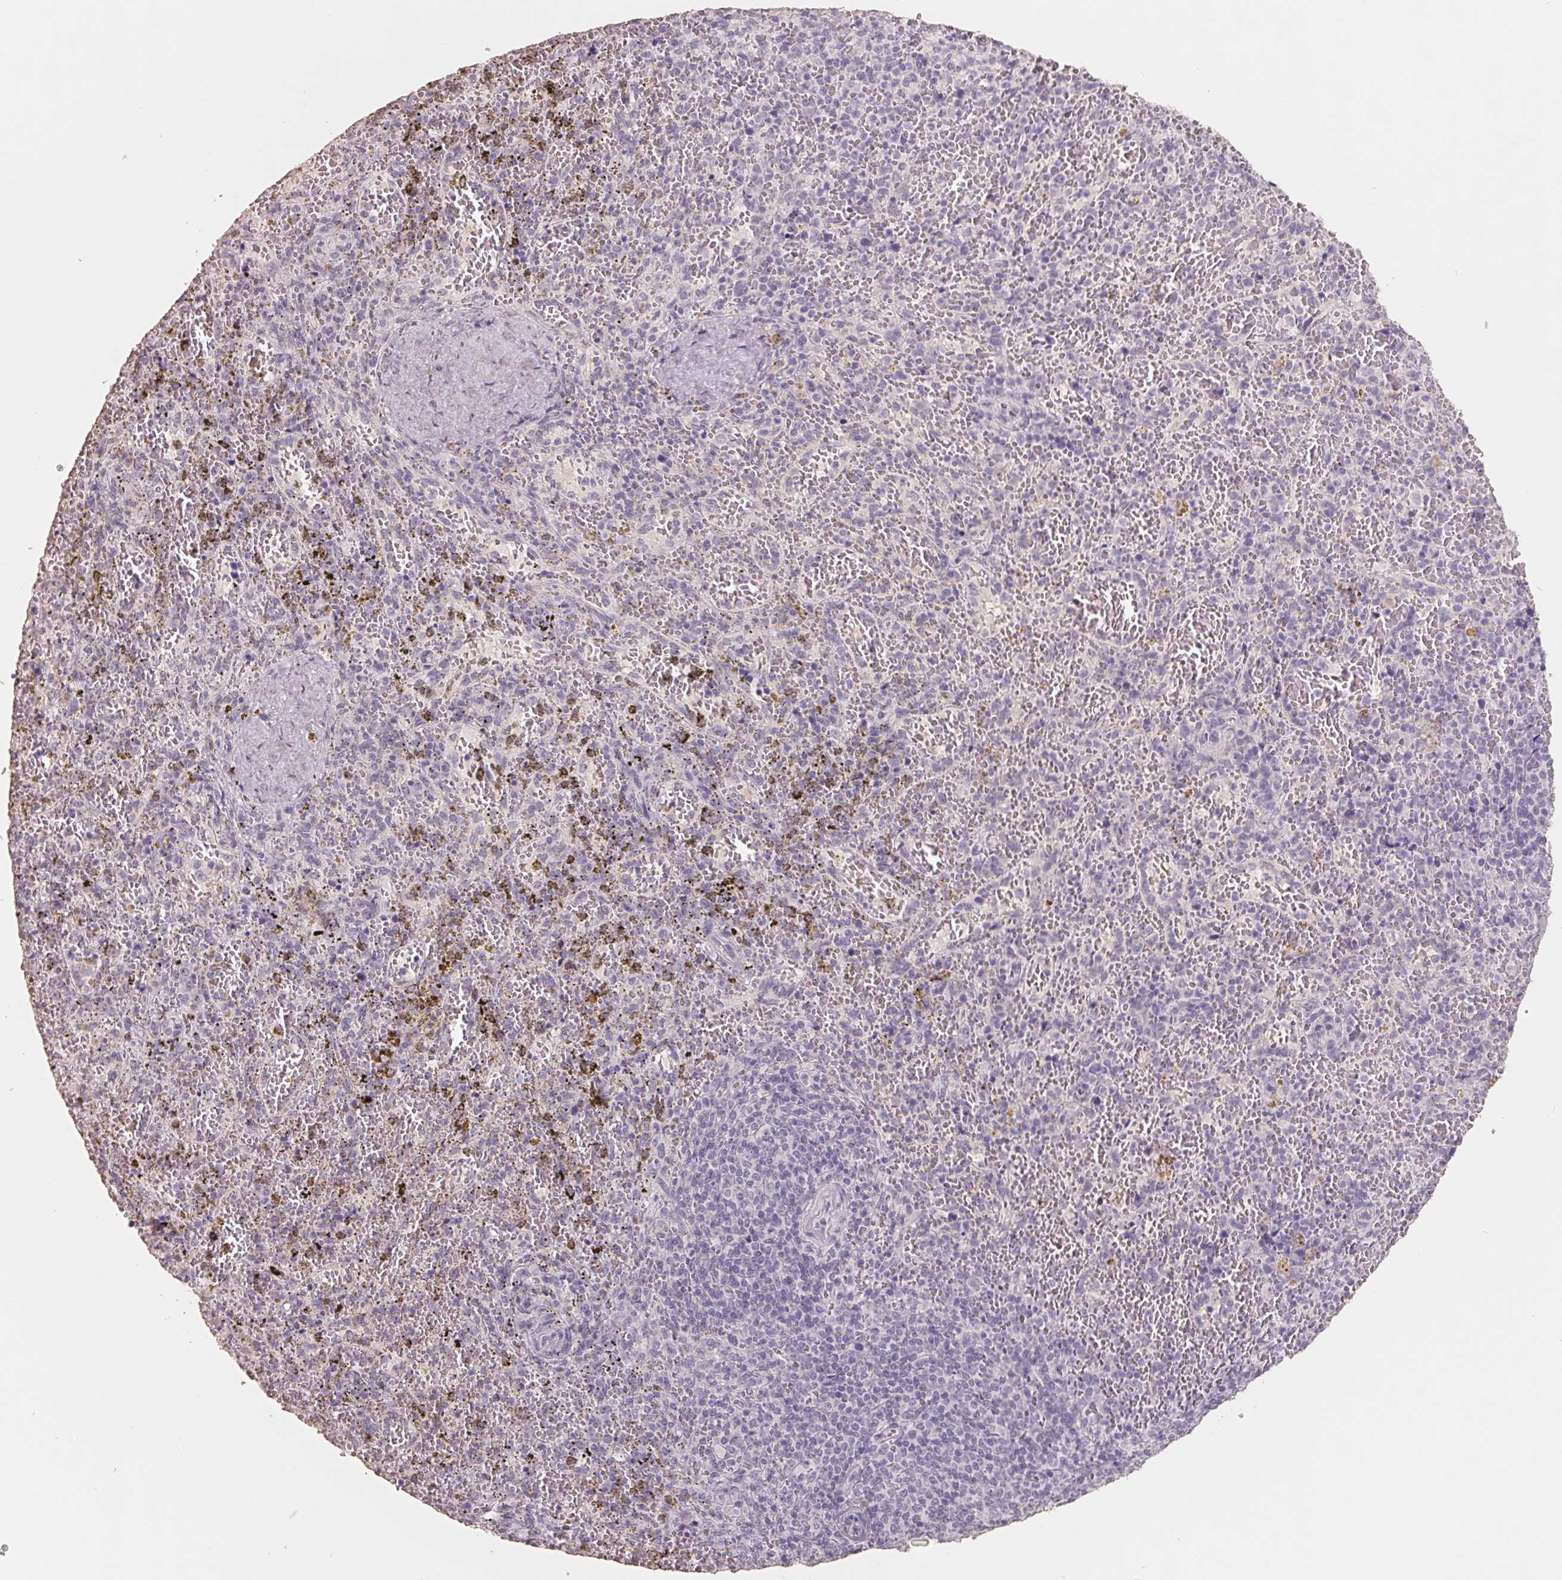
{"staining": {"intensity": "negative", "quantity": "none", "location": "none"}, "tissue": "spleen", "cell_type": "Cells in red pulp", "image_type": "normal", "snomed": [{"axis": "morphology", "description": "Normal tissue, NOS"}, {"axis": "topography", "description": "Spleen"}], "caption": "The micrograph demonstrates no significant expression in cells in red pulp of spleen.", "gene": "FTCD", "patient": {"sex": "female", "age": 50}}